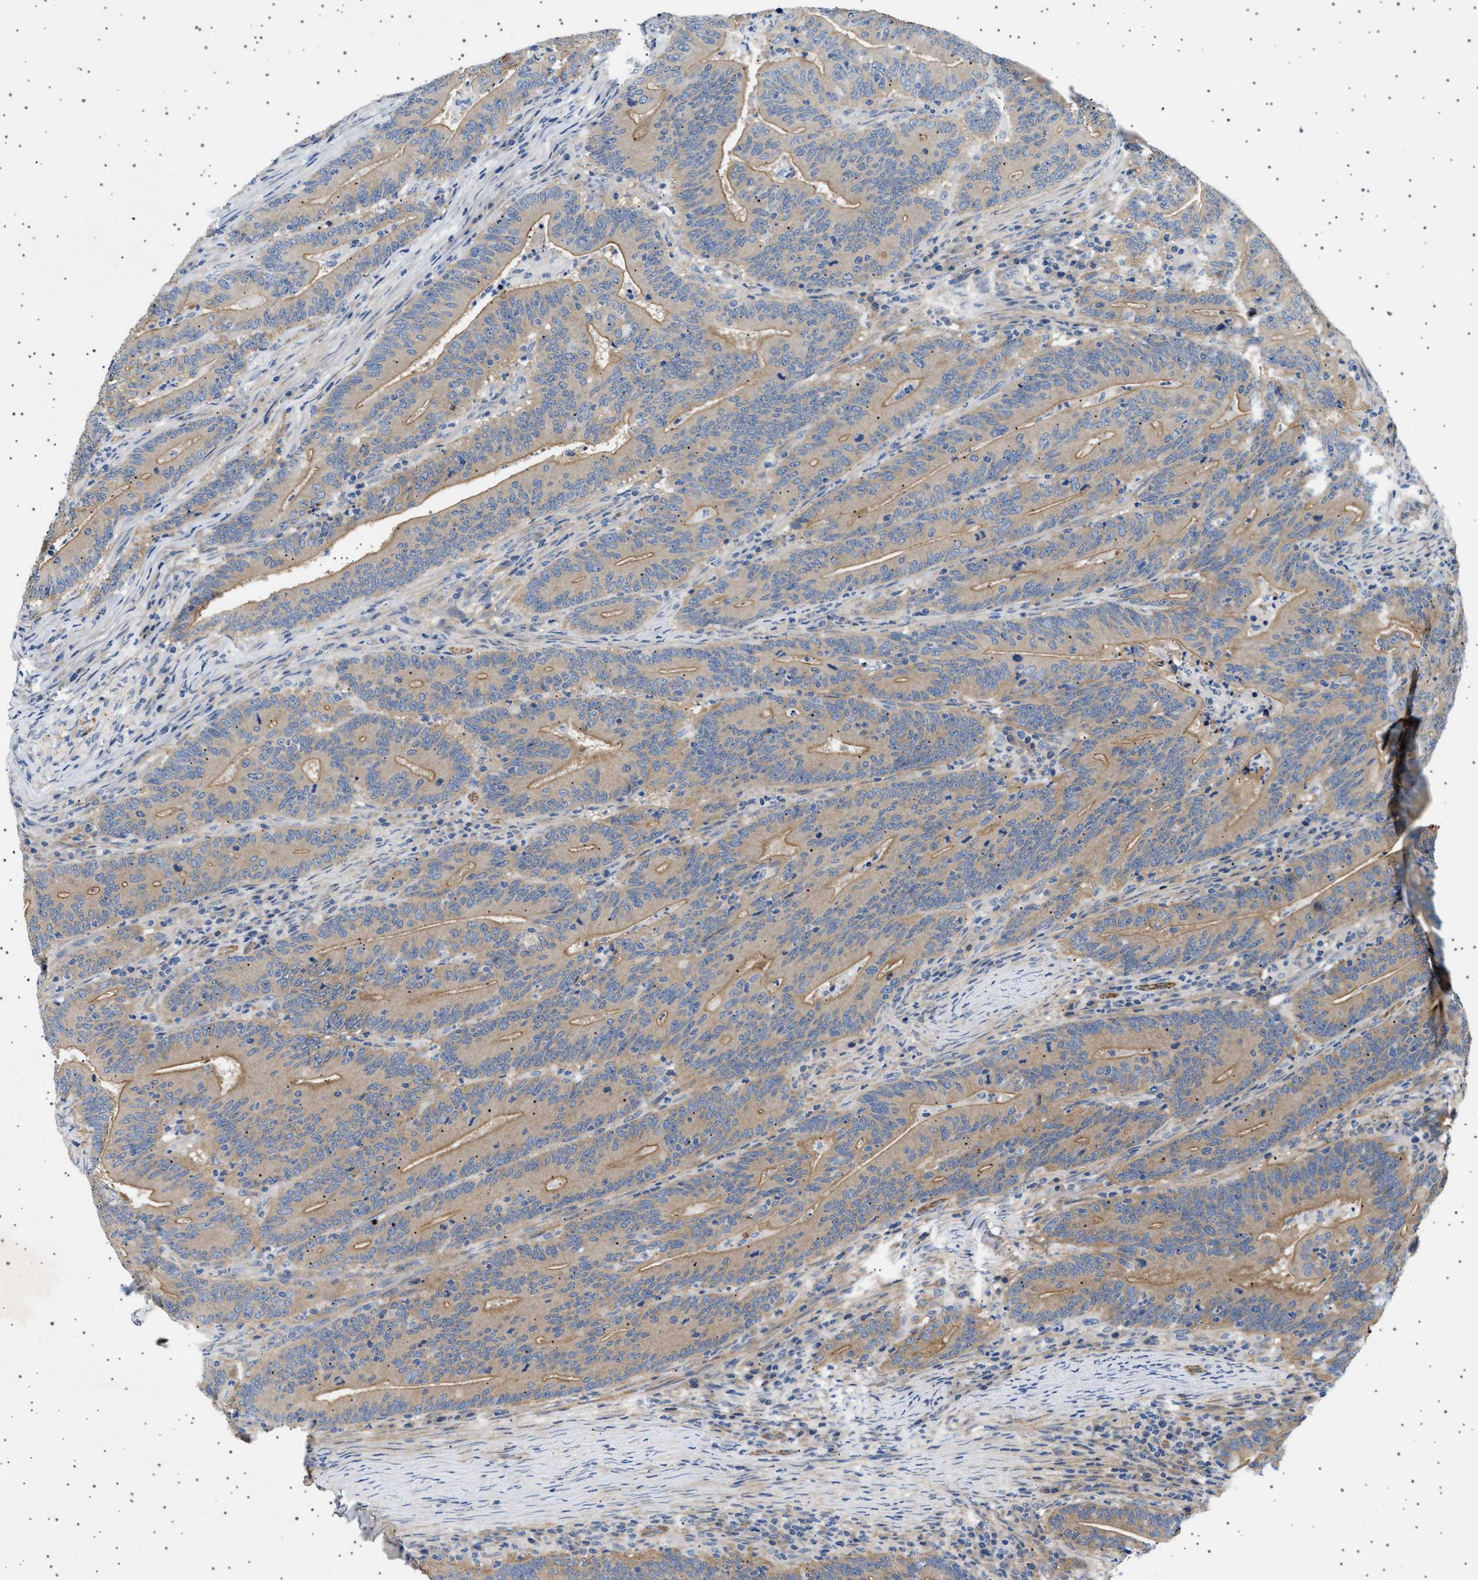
{"staining": {"intensity": "moderate", "quantity": ">75%", "location": "cytoplasmic/membranous"}, "tissue": "colorectal cancer", "cell_type": "Tumor cells", "image_type": "cancer", "snomed": [{"axis": "morphology", "description": "Adenocarcinoma, NOS"}, {"axis": "topography", "description": "Colon"}], "caption": "About >75% of tumor cells in human colorectal adenocarcinoma demonstrate moderate cytoplasmic/membranous protein expression as visualized by brown immunohistochemical staining.", "gene": "PLPP6", "patient": {"sex": "female", "age": 66}}